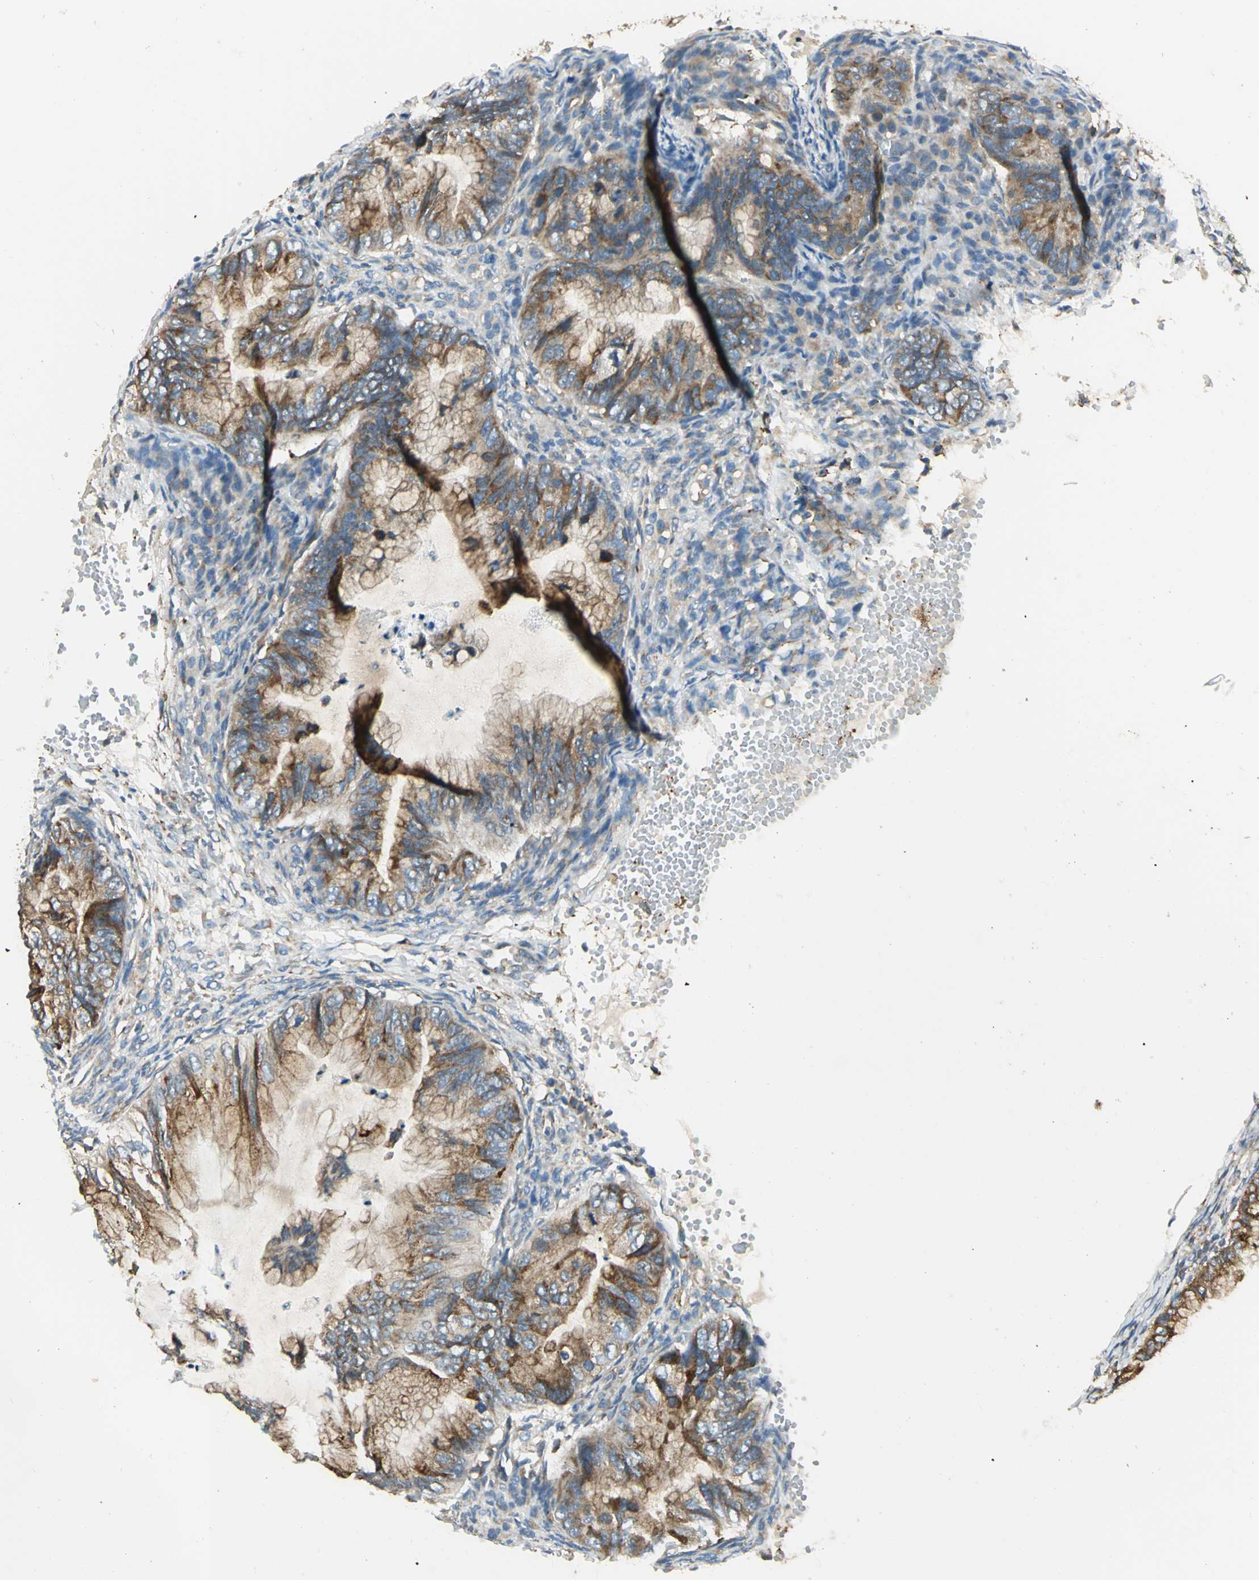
{"staining": {"intensity": "moderate", "quantity": ">75%", "location": "cytoplasmic/membranous"}, "tissue": "ovarian cancer", "cell_type": "Tumor cells", "image_type": "cancer", "snomed": [{"axis": "morphology", "description": "Cystadenocarcinoma, mucinous, NOS"}, {"axis": "topography", "description": "Ovary"}], "caption": "This is an image of IHC staining of mucinous cystadenocarcinoma (ovarian), which shows moderate positivity in the cytoplasmic/membranous of tumor cells.", "gene": "PDIA4", "patient": {"sex": "female", "age": 36}}